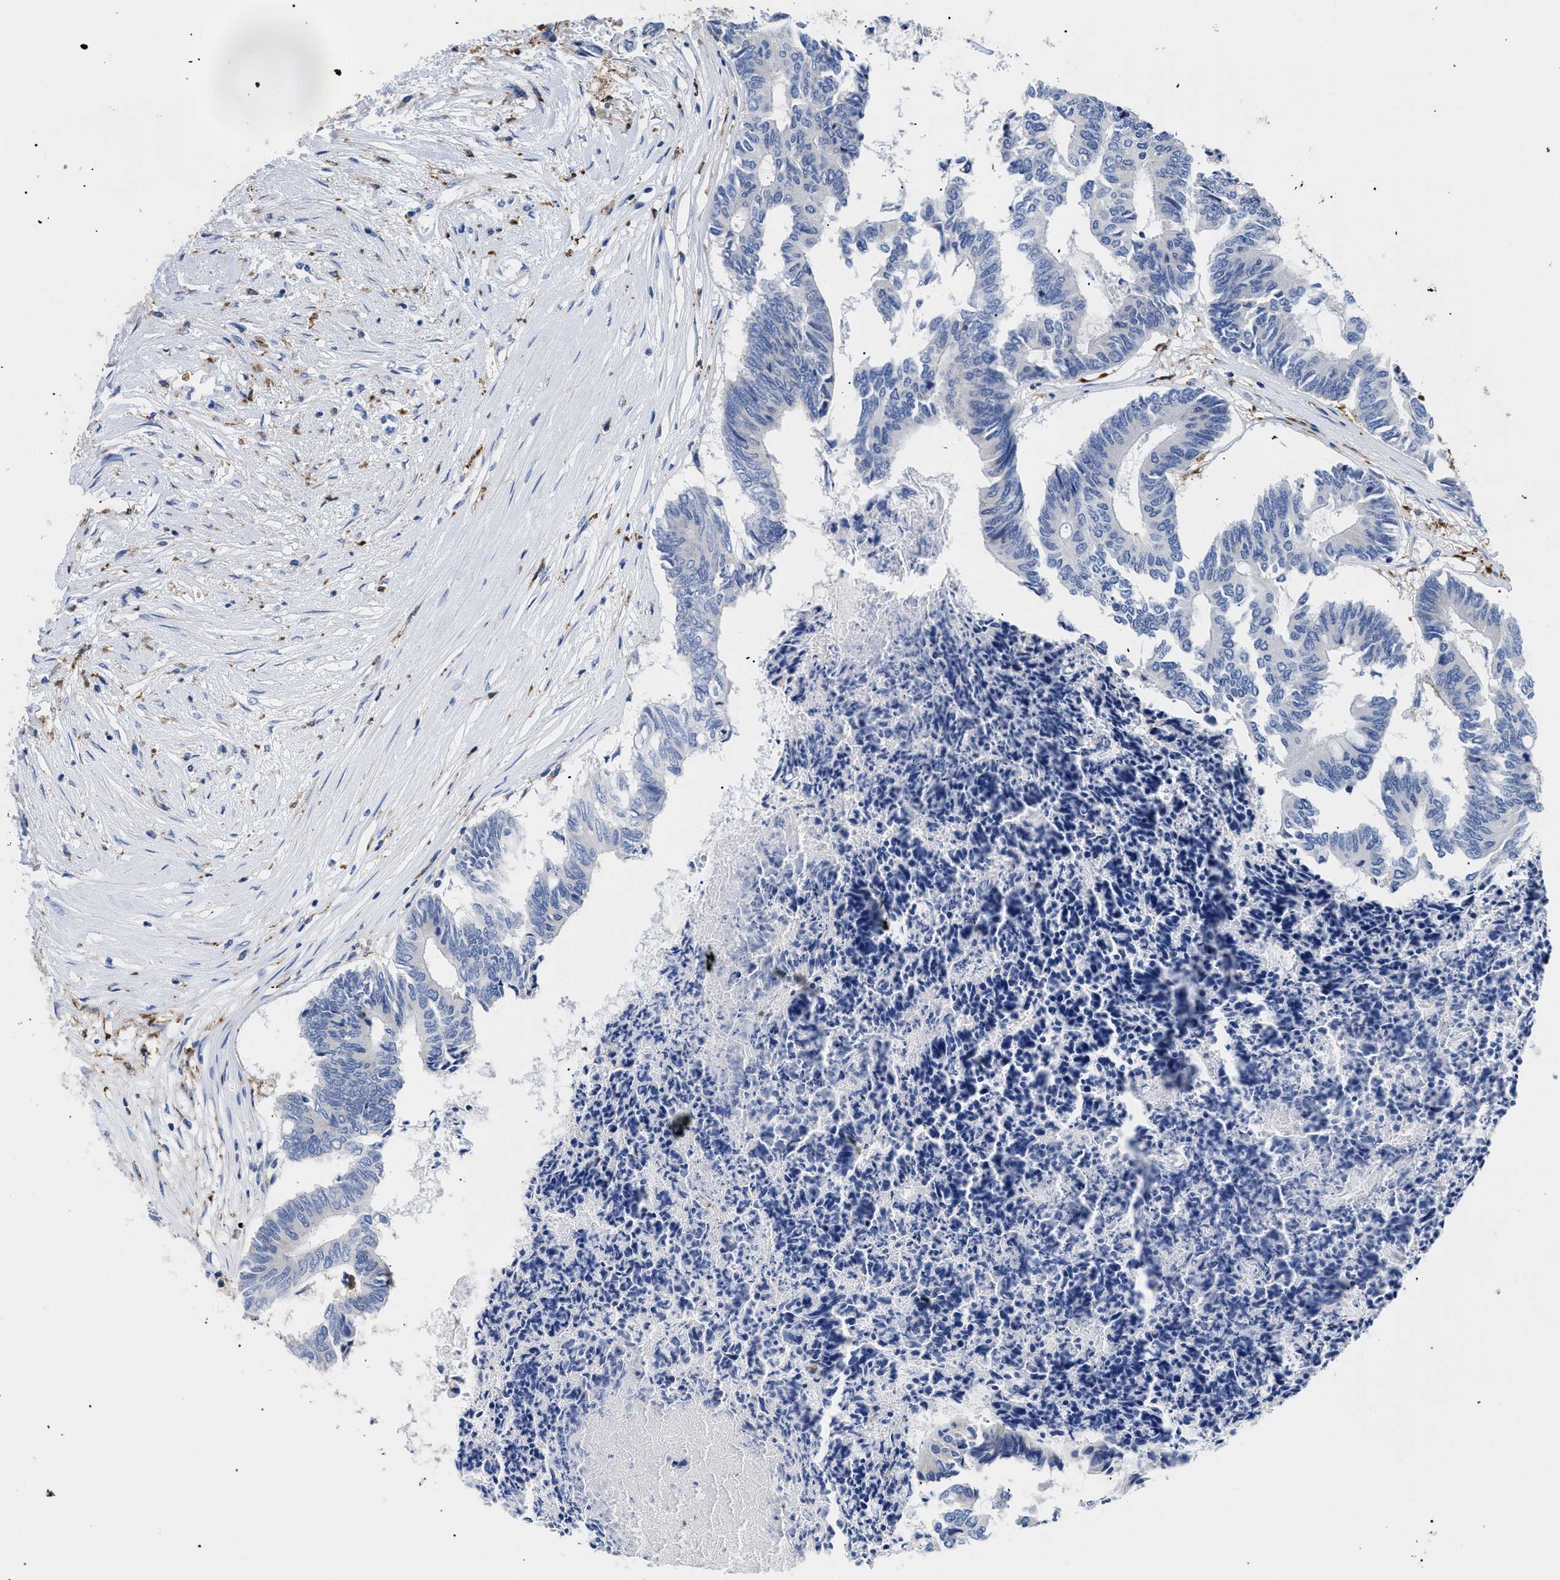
{"staining": {"intensity": "negative", "quantity": "none", "location": "none"}, "tissue": "colorectal cancer", "cell_type": "Tumor cells", "image_type": "cancer", "snomed": [{"axis": "morphology", "description": "Adenocarcinoma, NOS"}, {"axis": "topography", "description": "Rectum"}], "caption": "Immunohistochemistry of human adenocarcinoma (colorectal) exhibits no expression in tumor cells. (Immunohistochemistry, brightfield microscopy, high magnification).", "gene": "HLA-DPA1", "patient": {"sex": "male", "age": 63}}